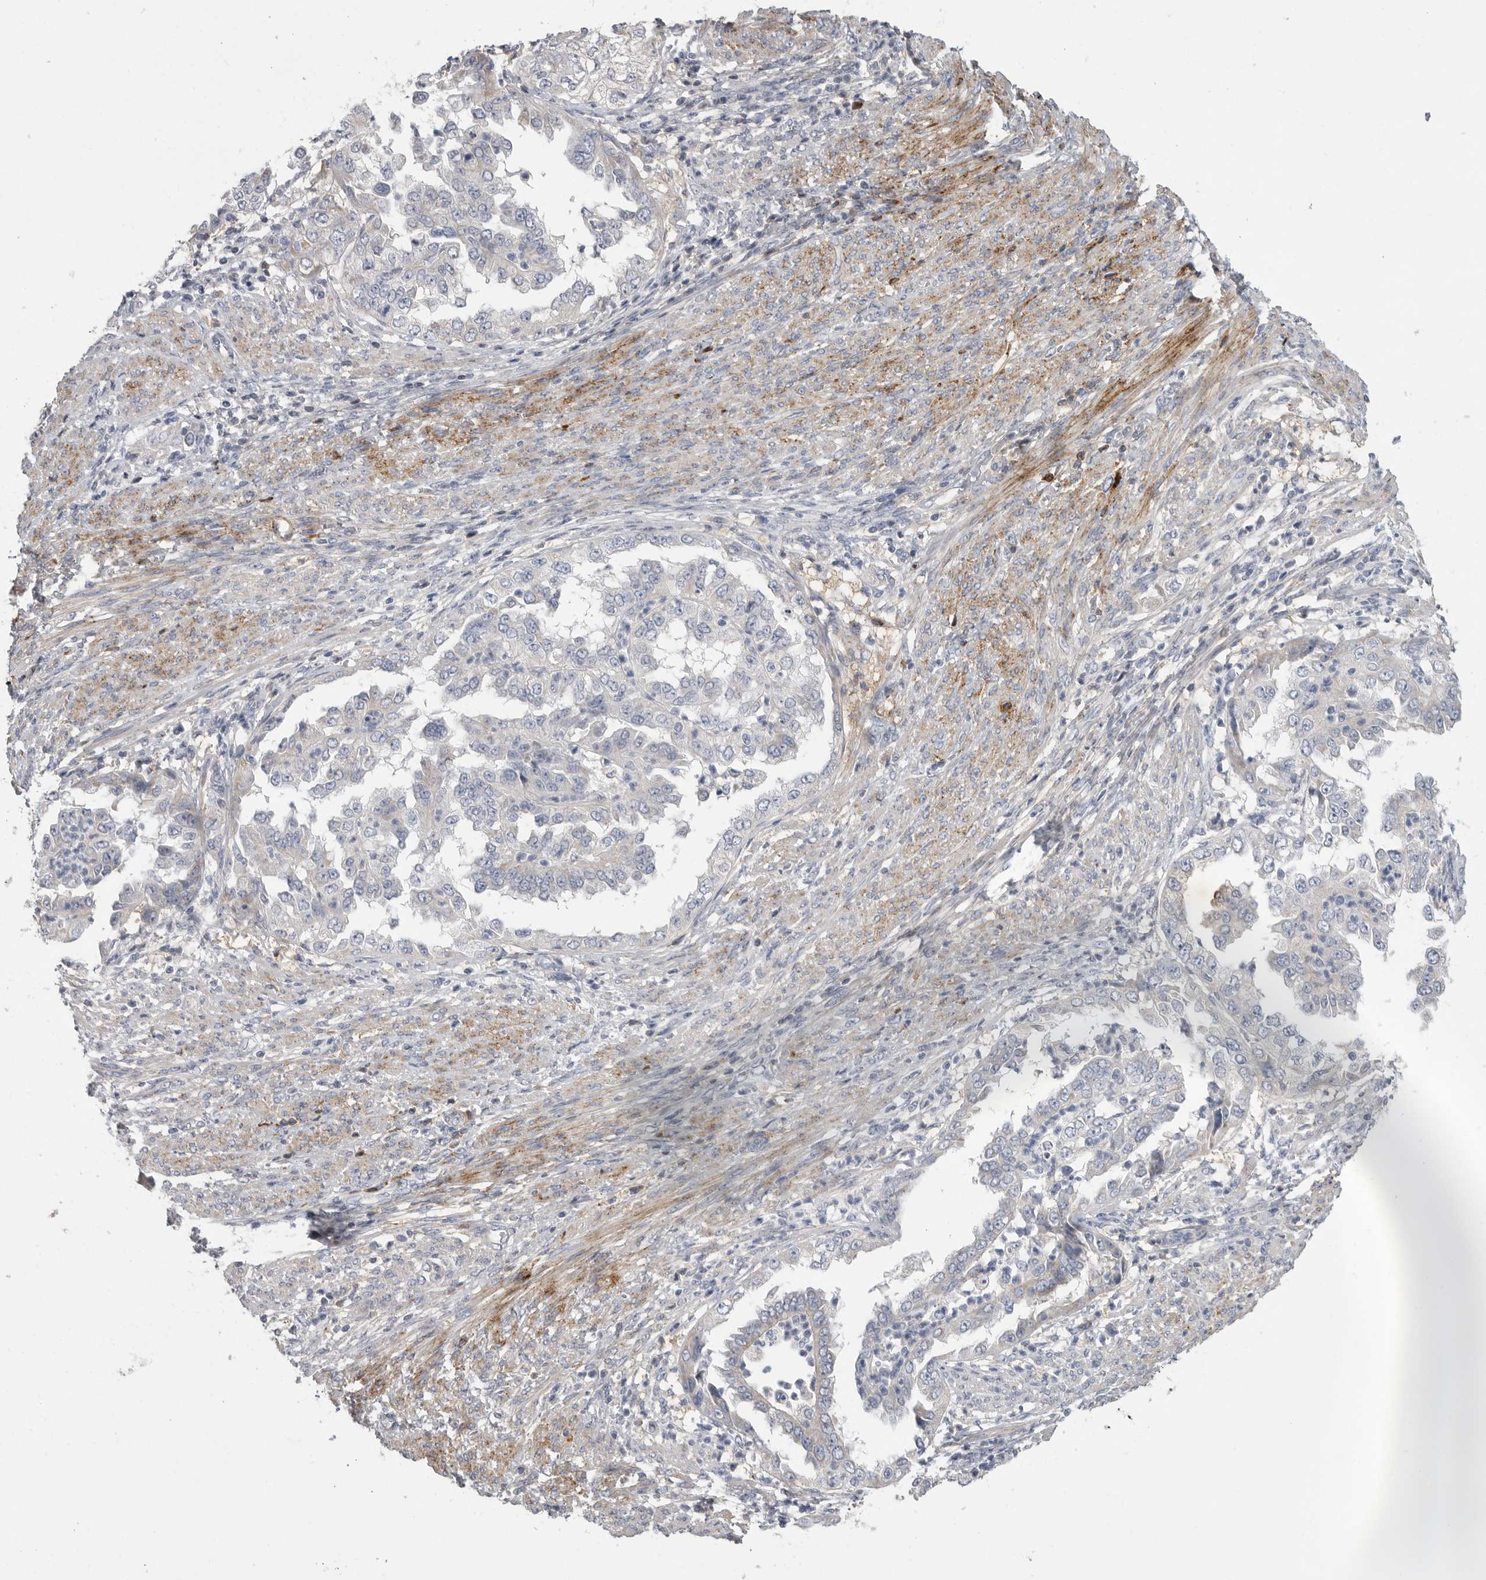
{"staining": {"intensity": "negative", "quantity": "none", "location": "none"}, "tissue": "endometrial cancer", "cell_type": "Tumor cells", "image_type": "cancer", "snomed": [{"axis": "morphology", "description": "Adenocarcinoma, NOS"}, {"axis": "topography", "description": "Endometrium"}], "caption": "The immunohistochemistry (IHC) image has no significant positivity in tumor cells of endometrial cancer (adenocarcinoma) tissue. Brightfield microscopy of immunohistochemistry stained with DAB (brown) and hematoxylin (blue), captured at high magnification.", "gene": "SDC3", "patient": {"sex": "female", "age": 85}}